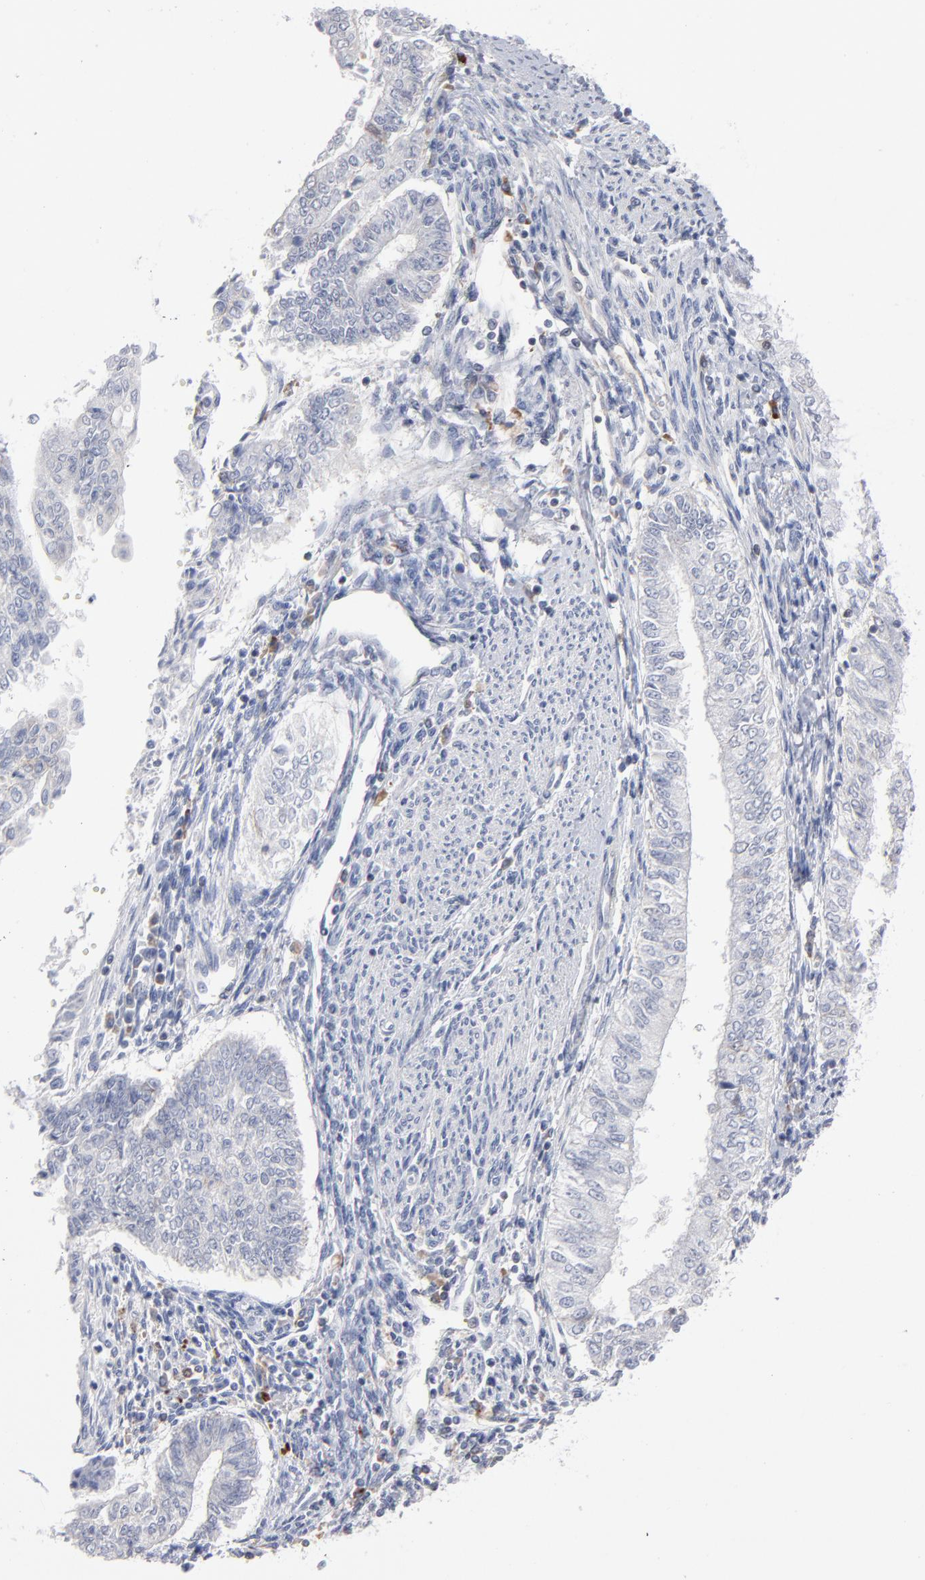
{"staining": {"intensity": "negative", "quantity": "none", "location": "none"}, "tissue": "endometrial cancer", "cell_type": "Tumor cells", "image_type": "cancer", "snomed": [{"axis": "morphology", "description": "Adenocarcinoma, NOS"}, {"axis": "topography", "description": "Endometrium"}], "caption": "Adenocarcinoma (endometrial) was stained to show a protein in brown. There is no significant expression in tumor cells. Nuclei are stained in blue.", "gene": "PDLIM2", "patient": {"sex": "female", "age": 66}}